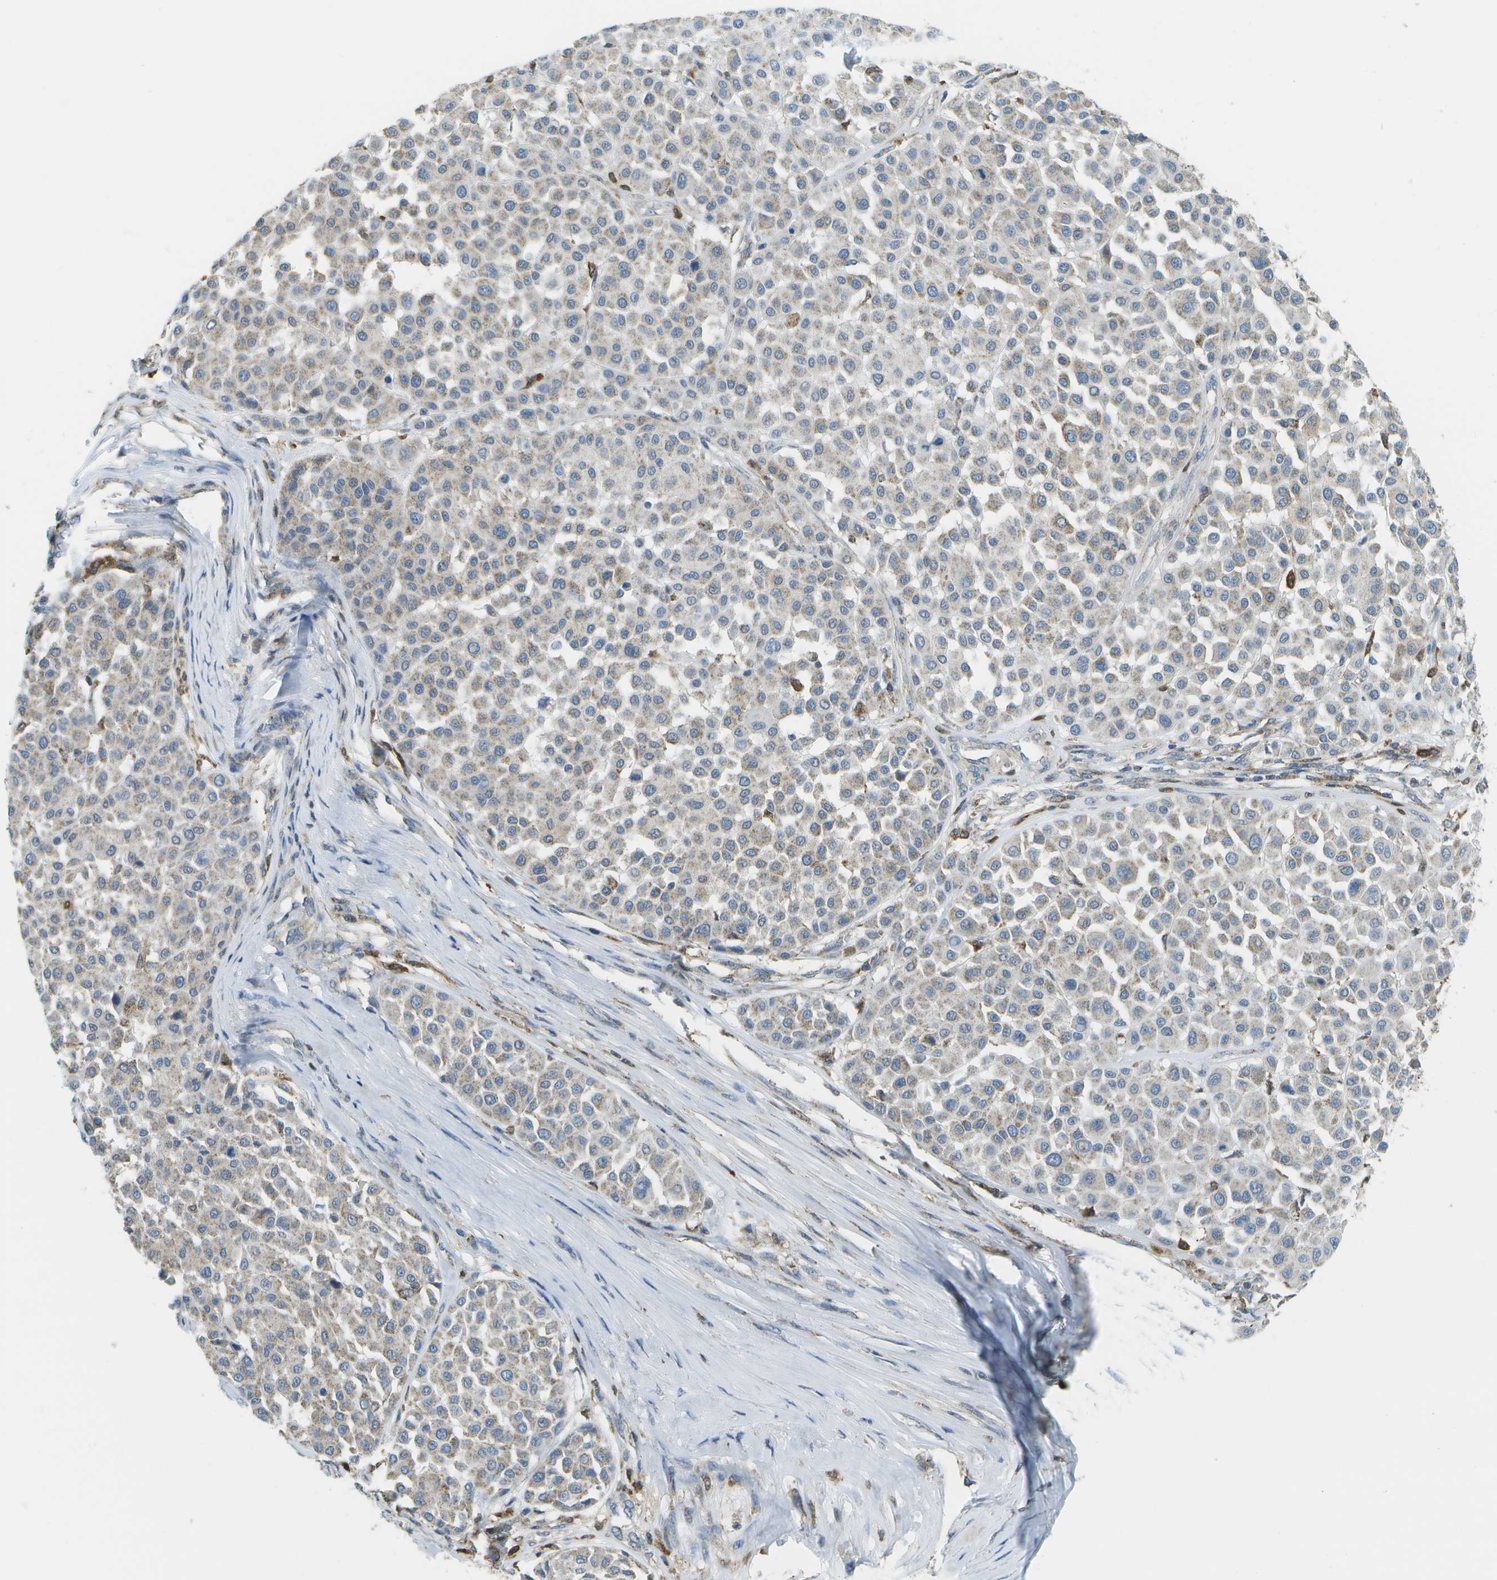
{"staining": {"intensity": "negative", "quantity": "none", "location": "none"}, "tissue": "melanoma", "cell_type": "Tumor cells", "image_type": "cancer", "snomed": [{"axis": "morphology", "description": "Malignant melanoma, Metastatic site"}, {"axis": "topography", "description": "Soft tissue"}], "caption": "The histopathology image exhibits no significant staining in tumor cells of melanoma.", "gene": "CACHD1", "patient": {"sex": "male", "age": 41}}